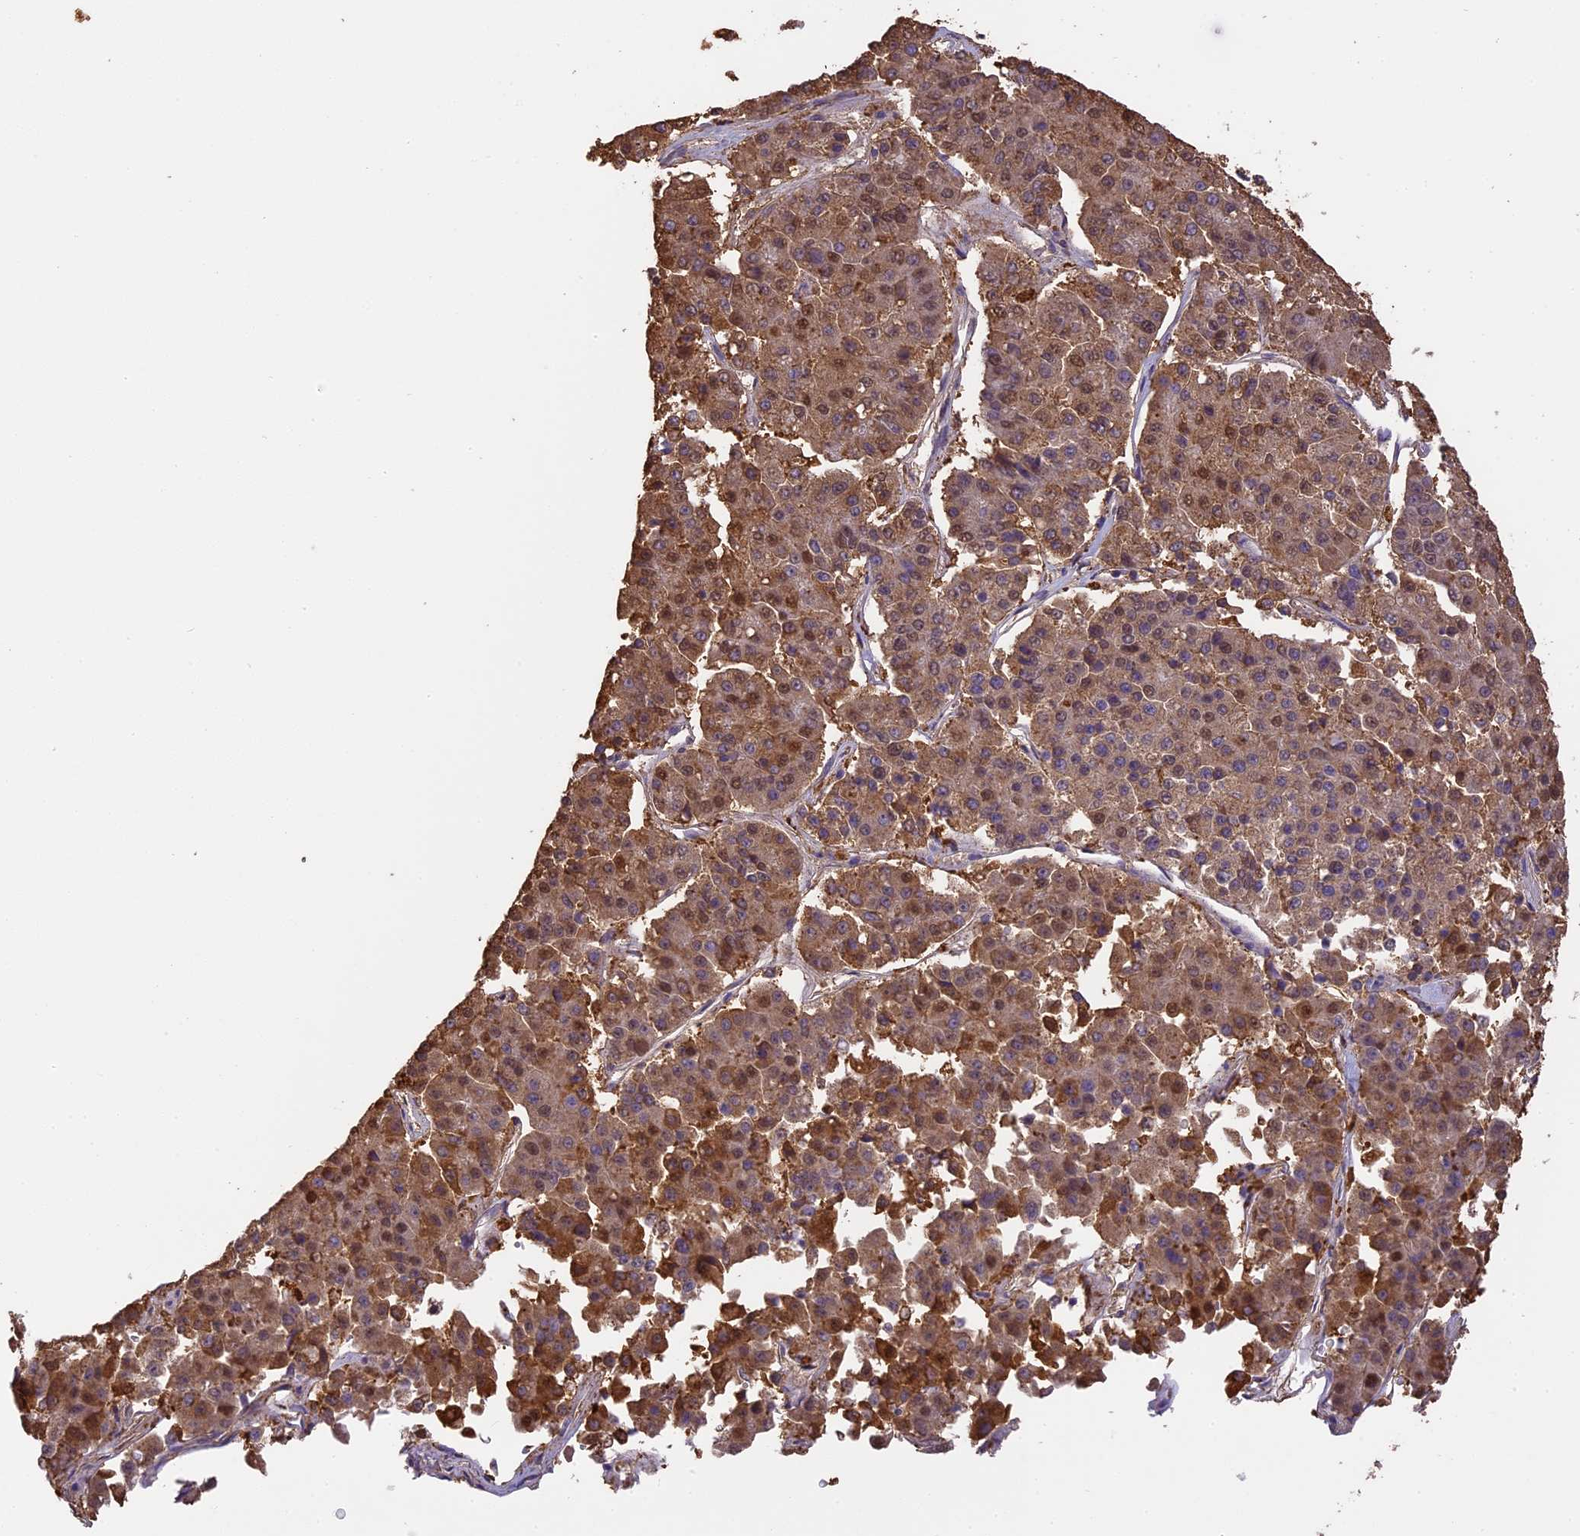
{"staining": {"intensity": "strong", "quantity": ">75%", "location": "cytoplasmic/membranous,nuclear"}, "tissue": "pancreatic cancer", "cell_type": "Tumor cells", "image_type": "cancer", "snomed": [{"axis": "morphology", "description": "Adenocarcinoma, NOS"}, {"axis": "topography", "description": "Pancreas"}], "caption": "A high amount of strong cytoplasmic/membranous and nuclear staining is appreciated in approximately >75% of tumor cells in pancreatic cancer (adenocarcinoma) tissue.", "gene": "ARHGAP19", "patient": {"sex": "male", "age": 50}}